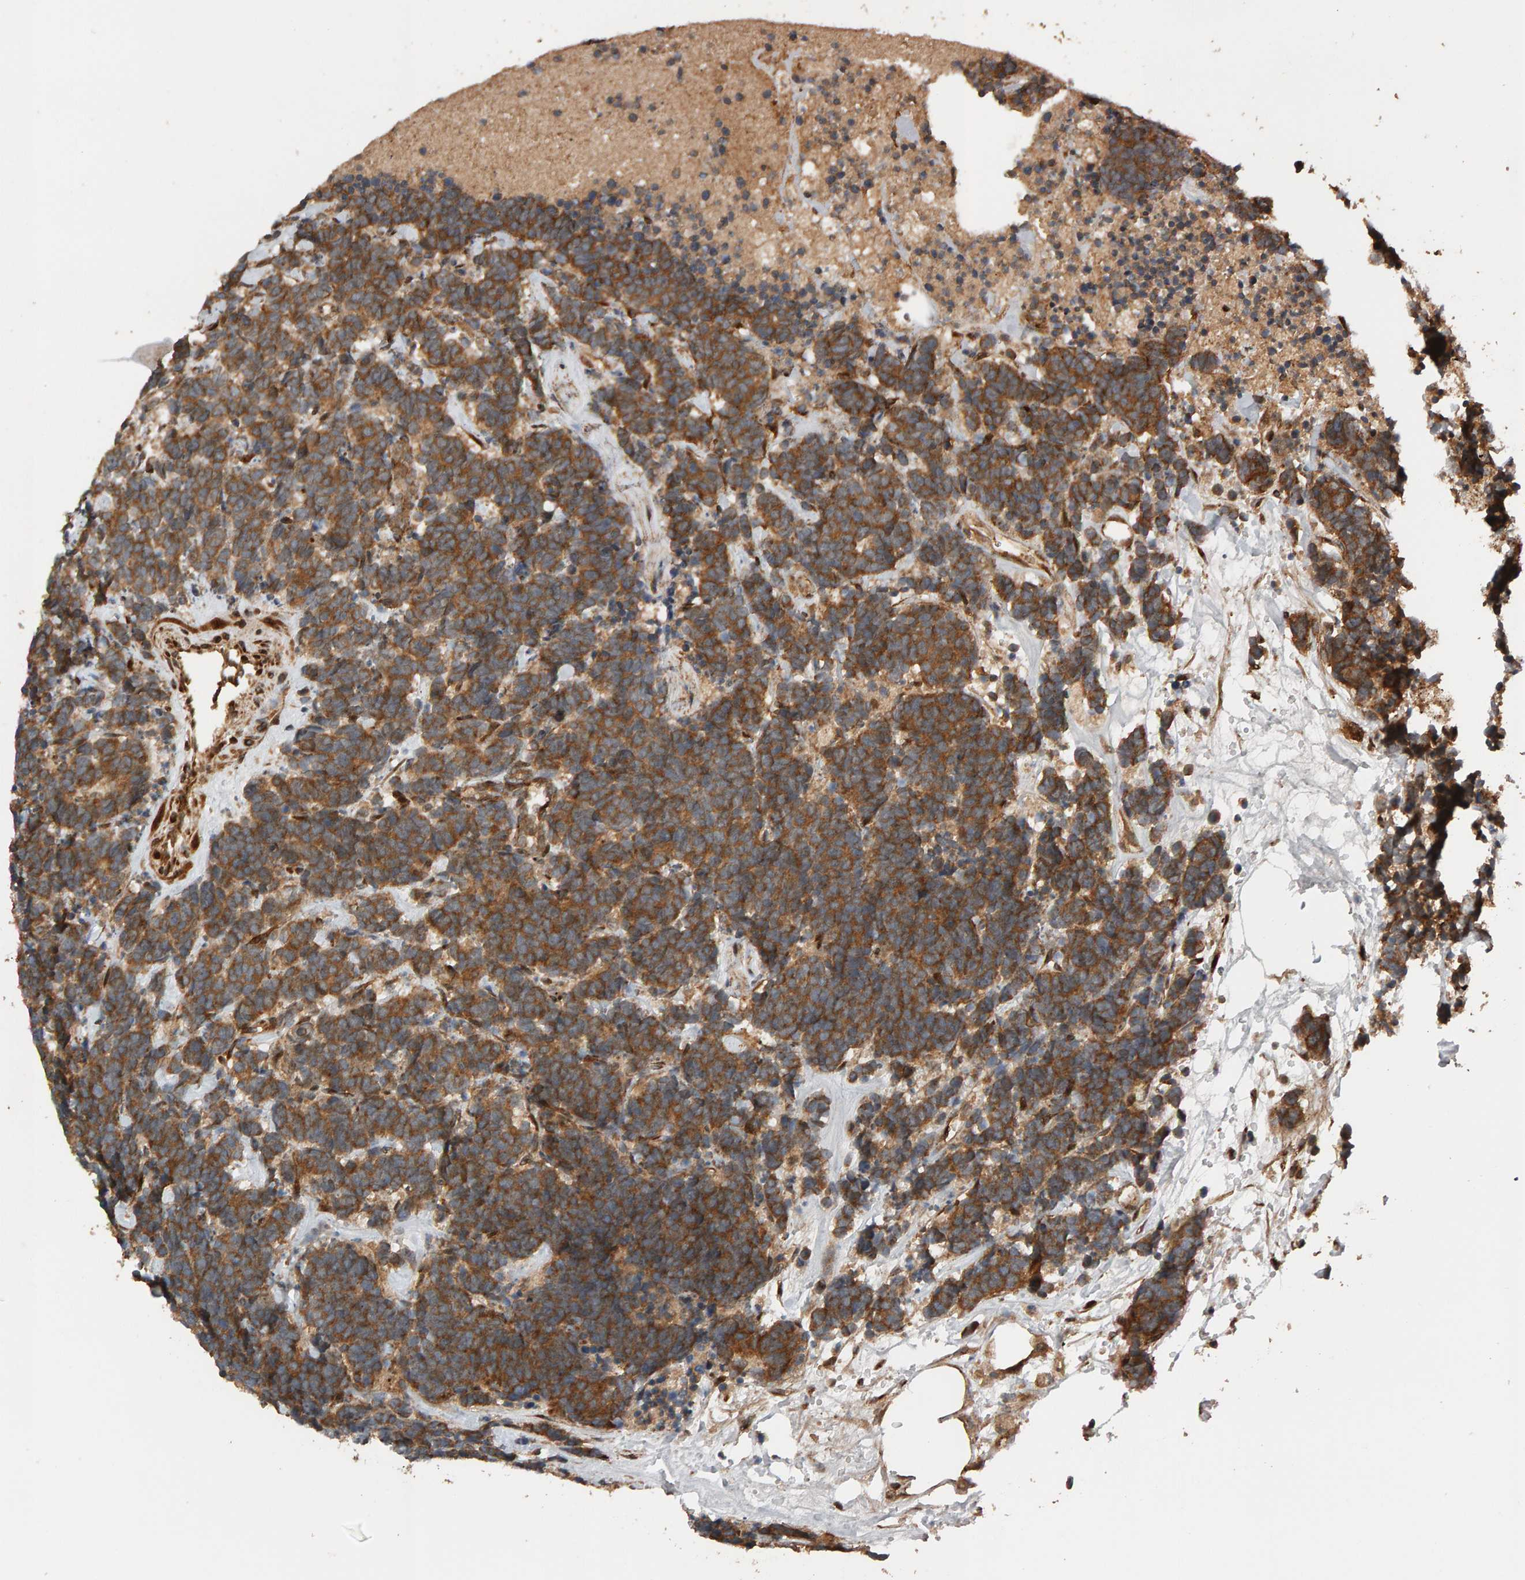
{"staining": {"intensity": "moderate", "quantity": ">75%", "location": "cytoplasmic/membranous"}, "tissue": "carcinoid", "cell_type": "Tumor cells", "image_type": "cancer", "snomed": [{"axis": "morphology", "description": "Carcinoma, NOS"}, {"axis": "morphology", "description": "Carcinoid, malignant, NOS"}, {"axis": "topography", "description": "Urinary bladder"}], "caption": "Immunohistochemical staining of human carcinoid reveals medium levels of moderate cytoplasmic/membranous positivity in approximately >75% of tumor cells.", "gene": "ZFAND1", "patient": {"sex": "male", "age": 57}}